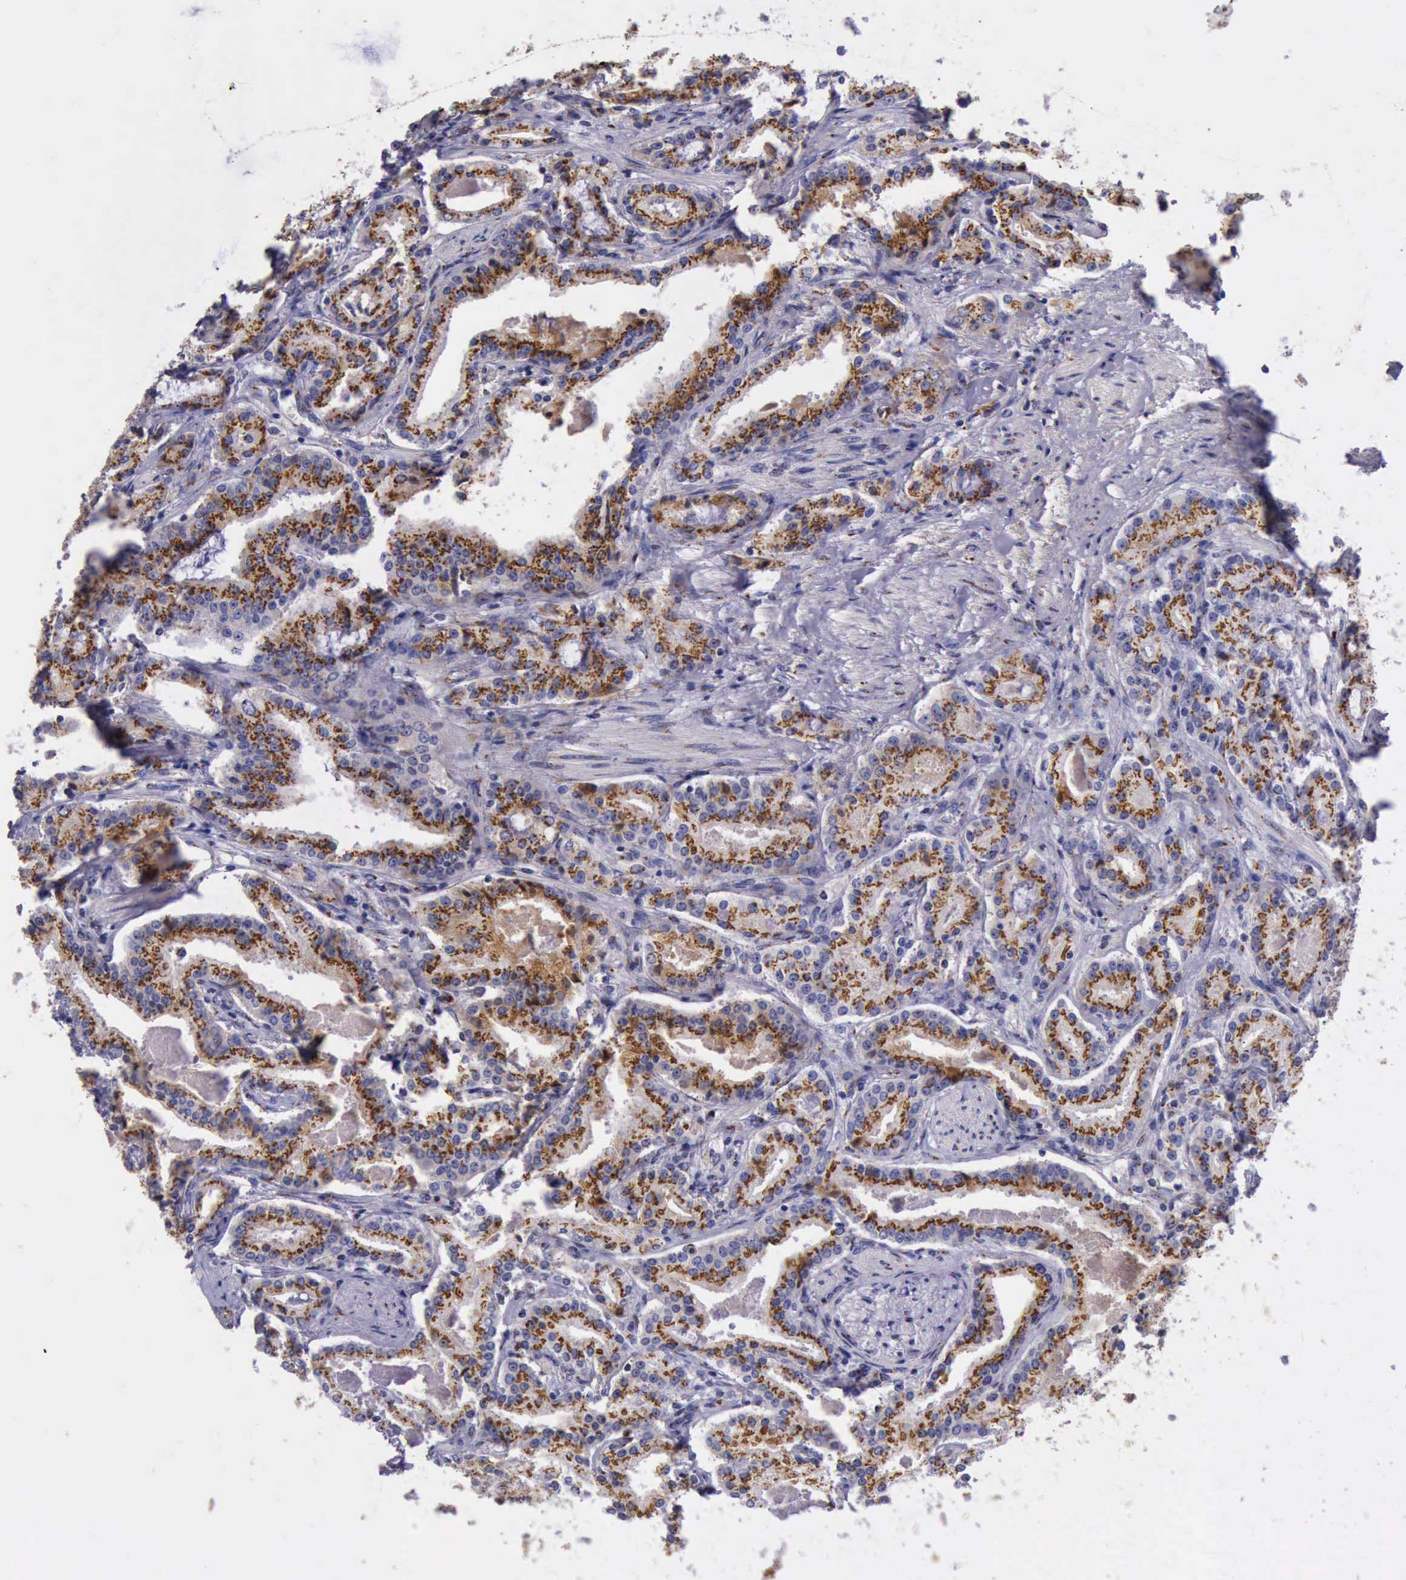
{"staining": {"intensity": "strong", "quantity": ">75%", "location": "cytoplasmic/membranous"}, "tissue": "prostate cancer", "cell_type": "Tumor cells", "image_type": "cancer", "snomed": [{"axis": "morphology", "description": "Adenocarcinoma, Medium grade"}, {"axis": "topography", "description": "Prostate"}], "caption": "Prostate adenocarcinoma (medium-grade) stained with DAB (3,3'-diaminobenzidine) immunohistochemistry reveals high levels of strong cytoplasmic/membranous expression in approximately >75% of tumor cells.", "gene": "GOLGA5", "patient": {"sex": "male", "age": 72}}